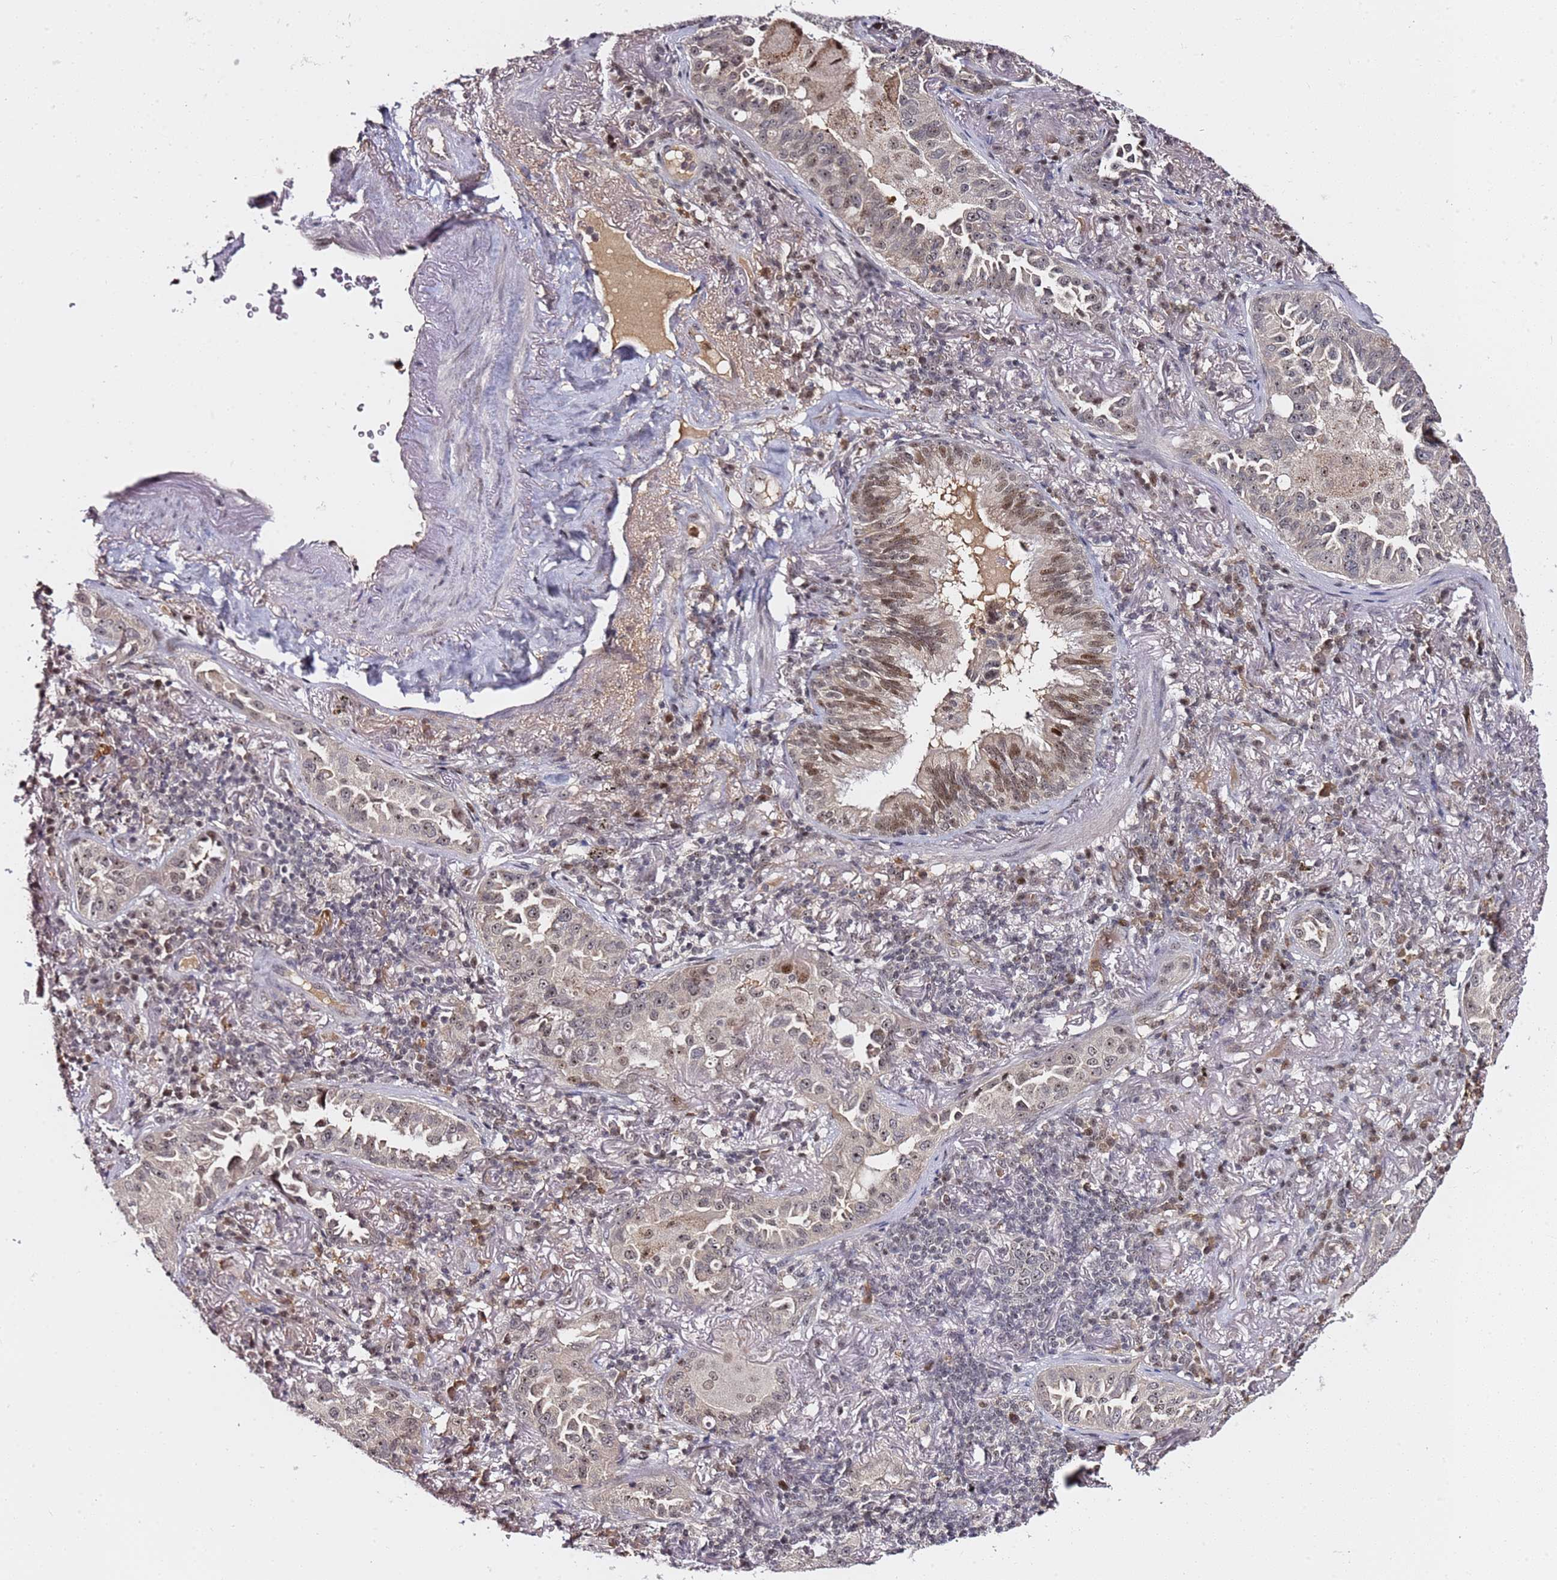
{"staining": {"intensity": "weak", "quantity": "<25%", "location": "nuclear"}, "tissue": "lung cancer", "cell_type": "Tumor cells", "image_type": "cancer", "snomed": [{"axis": "morphology", "description": "Adenocarcinoma, NOS"}, {"axis": "topography", "description": "Lung"}], "caption": "DAB (3,3'-diaminobenzidine) immunohistochemical staining of human lung cancer exhibits no significant staining in tumor cells.", "gene": "FCF1", "patient": {"sex": "female", "age": 69}}